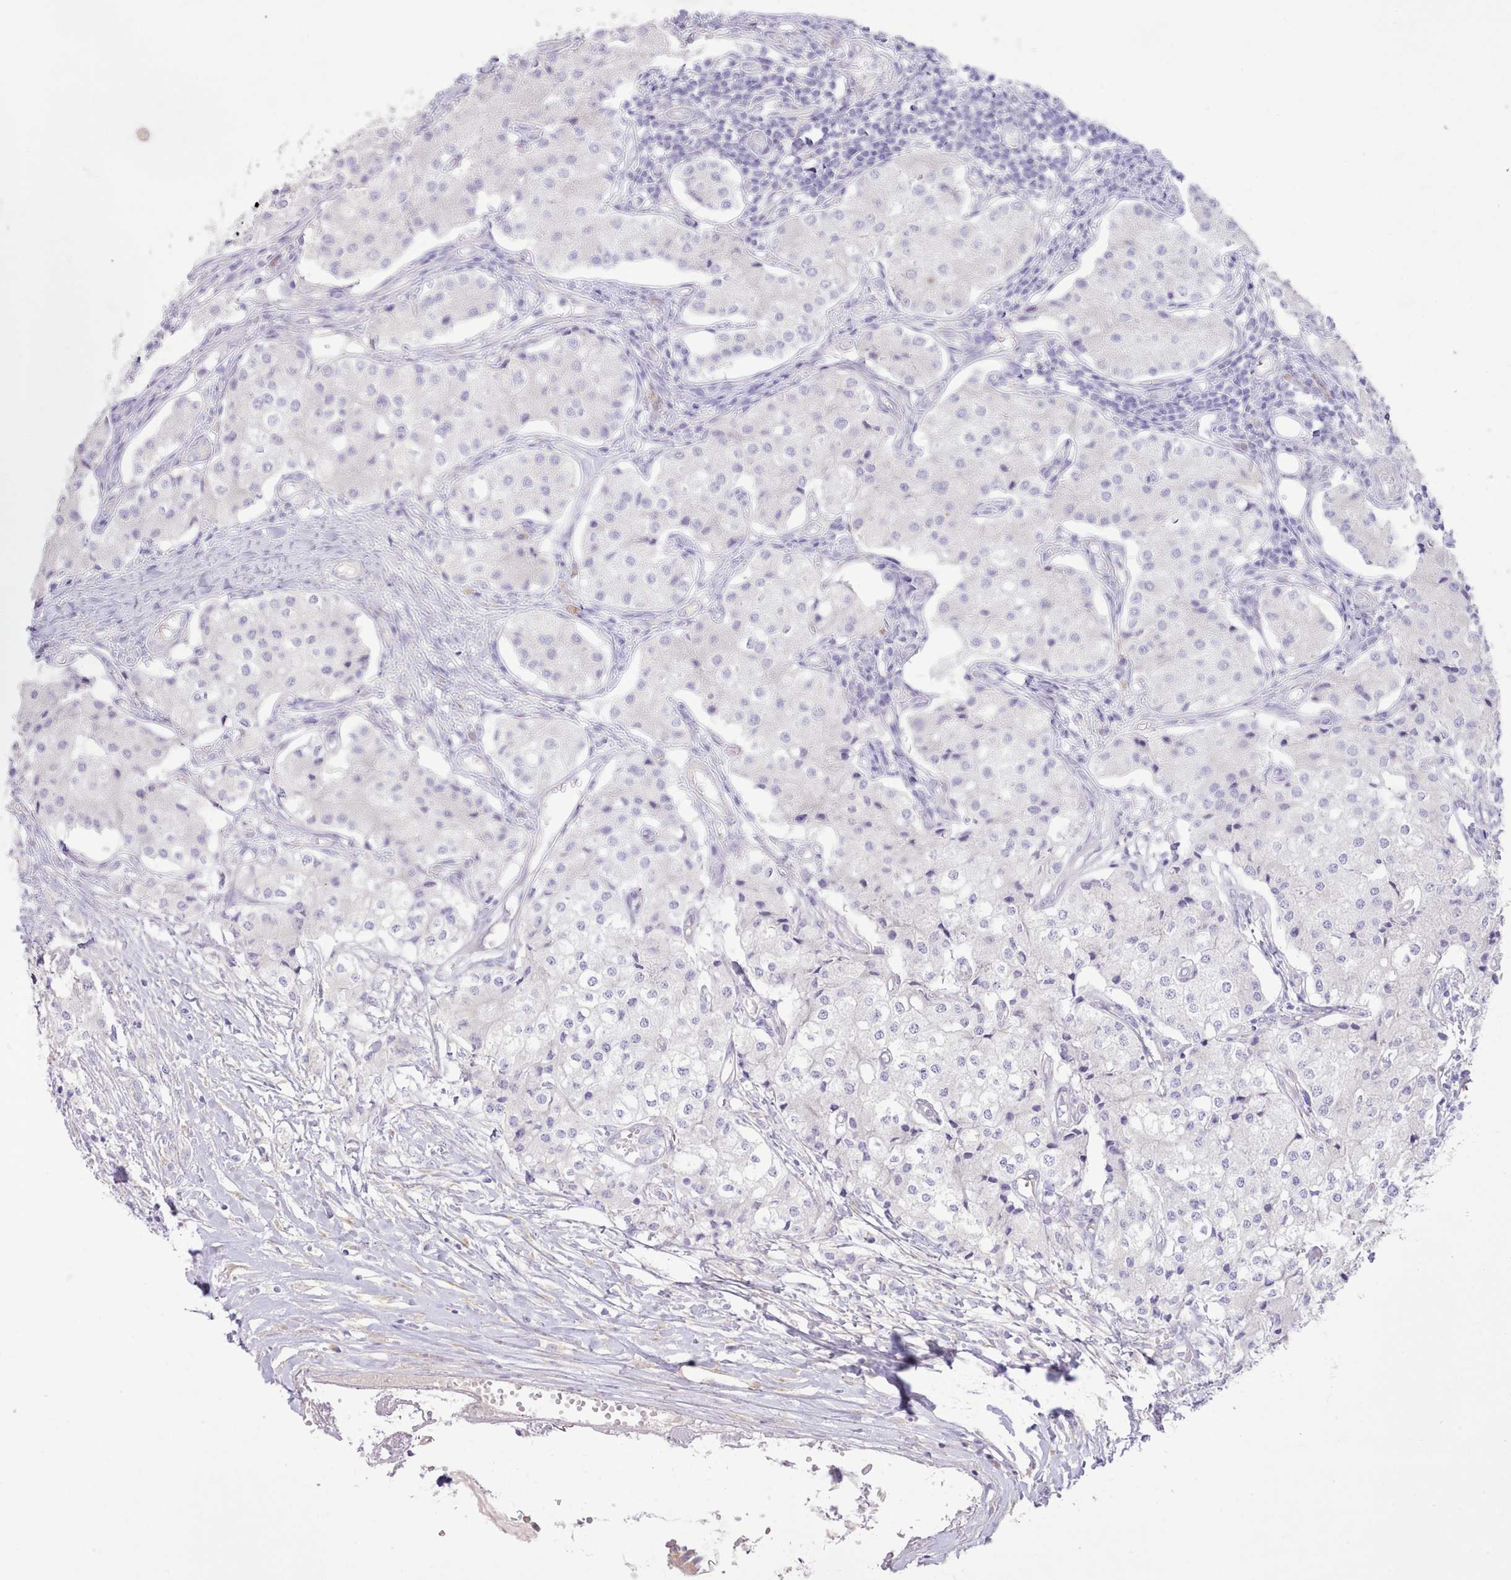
{"staining": {"intensity": "negative", "quantity": "none", "location": "none"}, "tissue": "carcinoid", "cell_type": "Tumor cells", "image_type": "cancer", "snomed": [{"axis": "morphology", "description": "Carcinoid, malignant, NOS"}, {"axis": "topography", "description": "Colon"}], "caption": "Malignant carcinoid was stained to show a protein in brown. There is no significant staining in tumor cells.", "gene": "CCL1", "patient": {"sex": "female", "age": 52}}